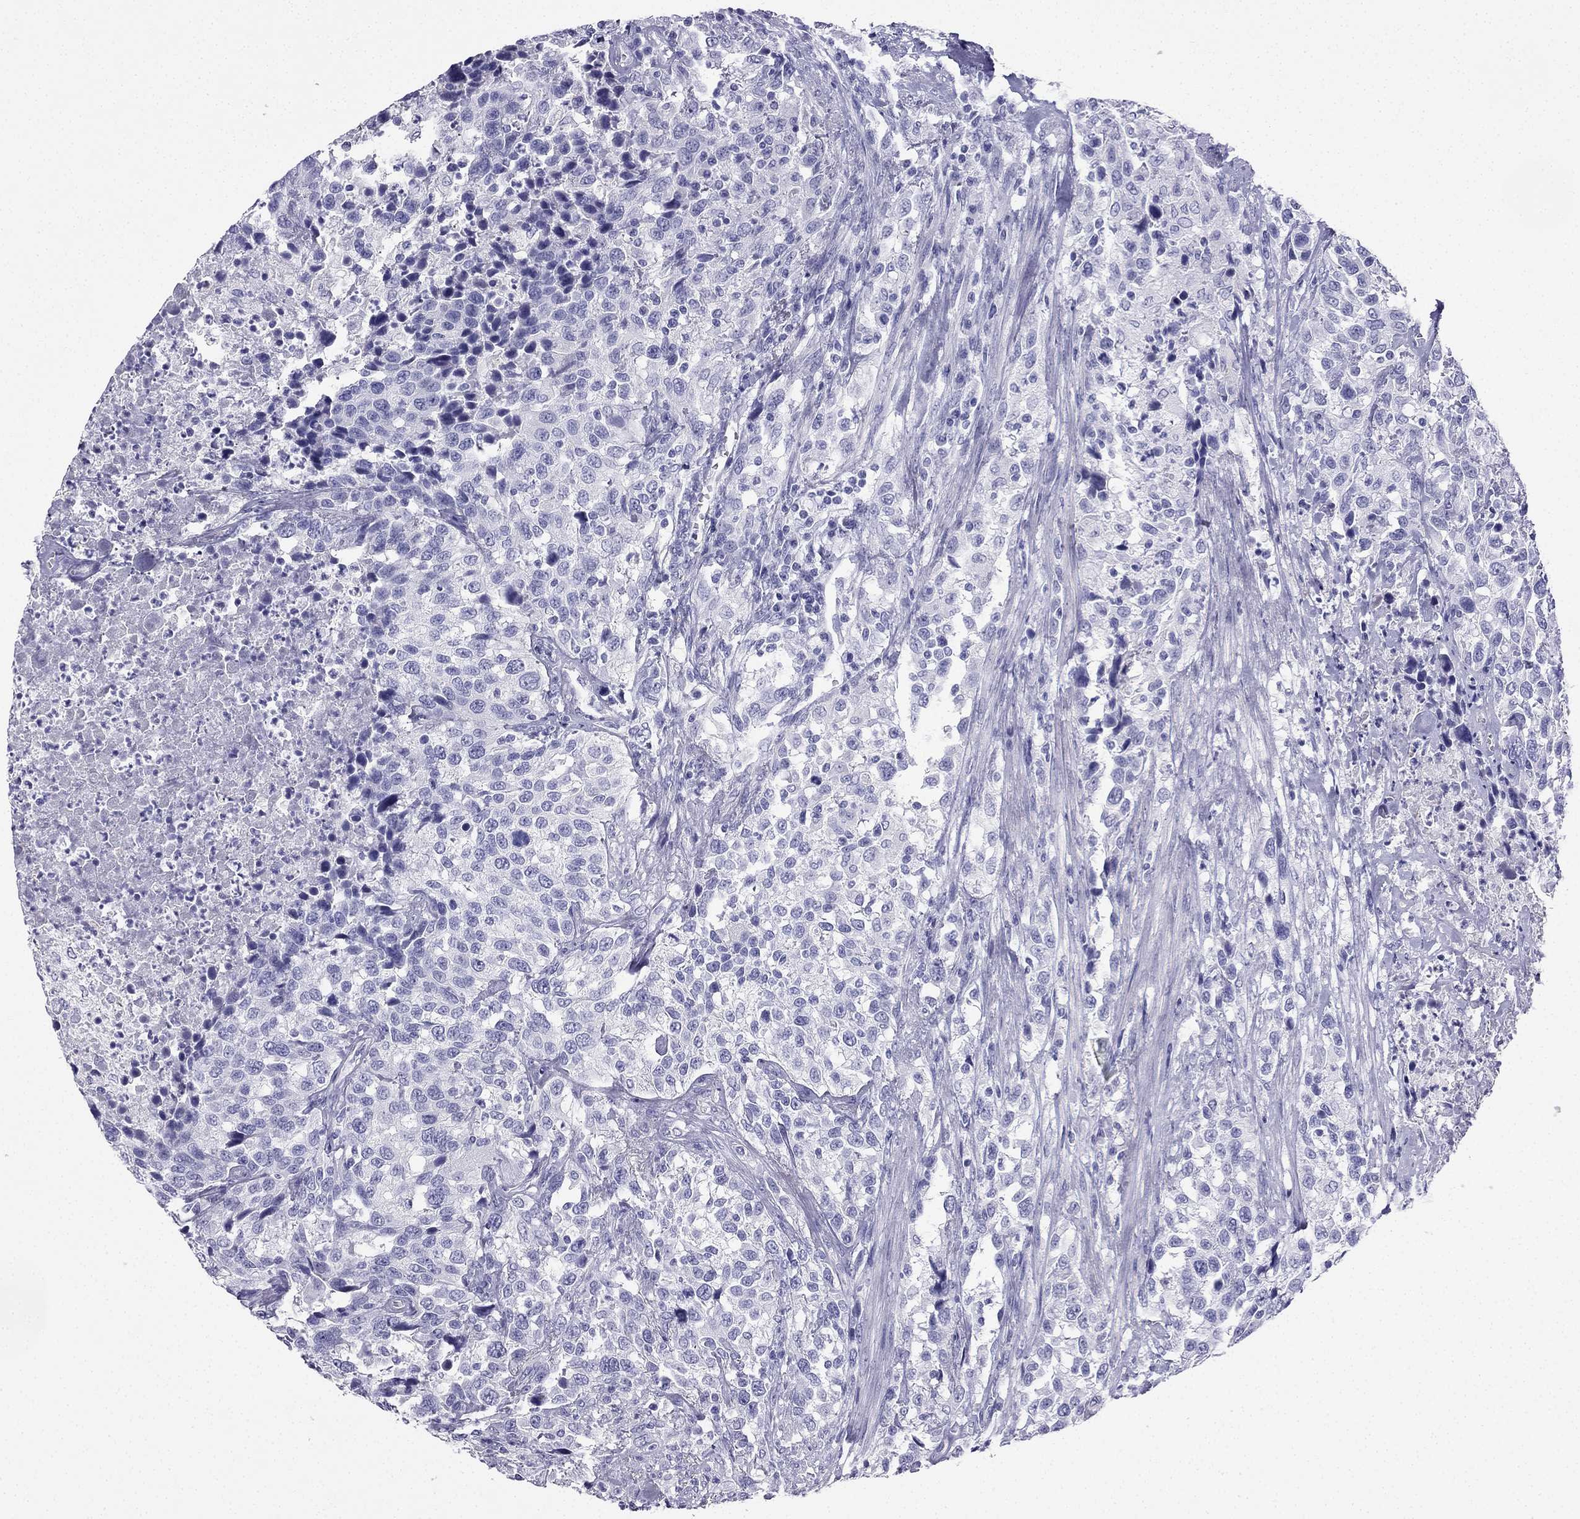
{"staining": {"intensity": "negative", "quantity": "none", "location": "none"}, "tissue": "urothelial cancer", "cell_type": "Tumor cells", "image_type": "cancer", "snomed": [{"axis": "morphology", "description": "Urothelial carcinoma, NOS"}, {"axis": "morphology", "description": "Urothelial carcinoma, High grade"}, {"axis": "topography", "description": "Urinary bladder"}], "caption": "Tumor cells show no significant expression in urothelial carcinoma (high-grade).", "gene": "SLC18A2", "patient": {"sex": "female", "age": 64}}